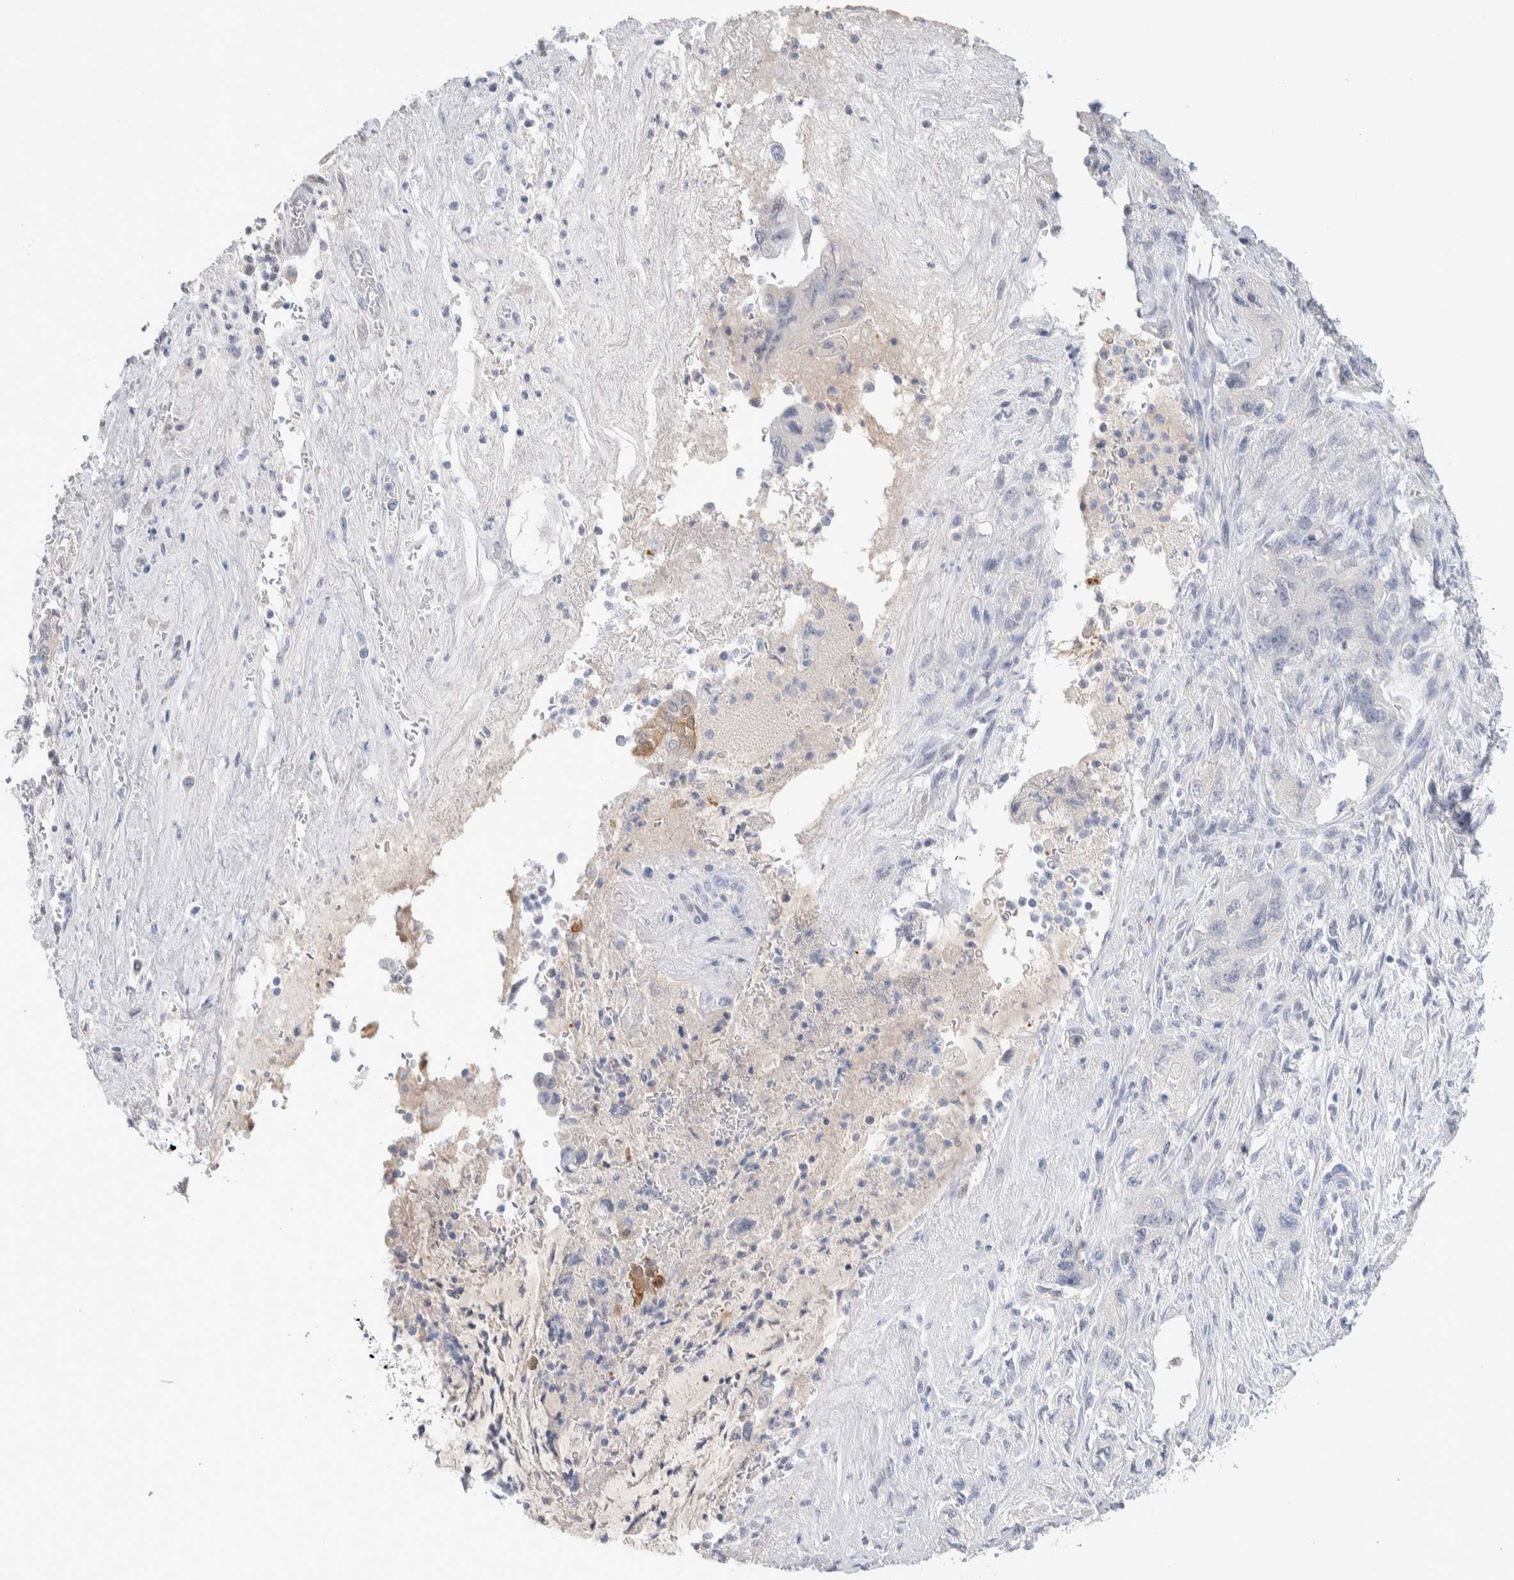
{"staining": {"intensity": "negative", "quantity": "none", "location": "none"}, "tissue": "pancreatic cancer", "cell_type": "Tumor cells", "image_type": "cancer", "snomed": [{"axis": "morphology", "description": "Adenocarcinoma, NOS"}, {"axis": "topography", "description": "Pancreas"}], "caption": "There is no significant expression in tumor cells of pancreatic adenocarcinoma.", "gene": "GDA", "patient": {"sex": "female", "age": 73}}